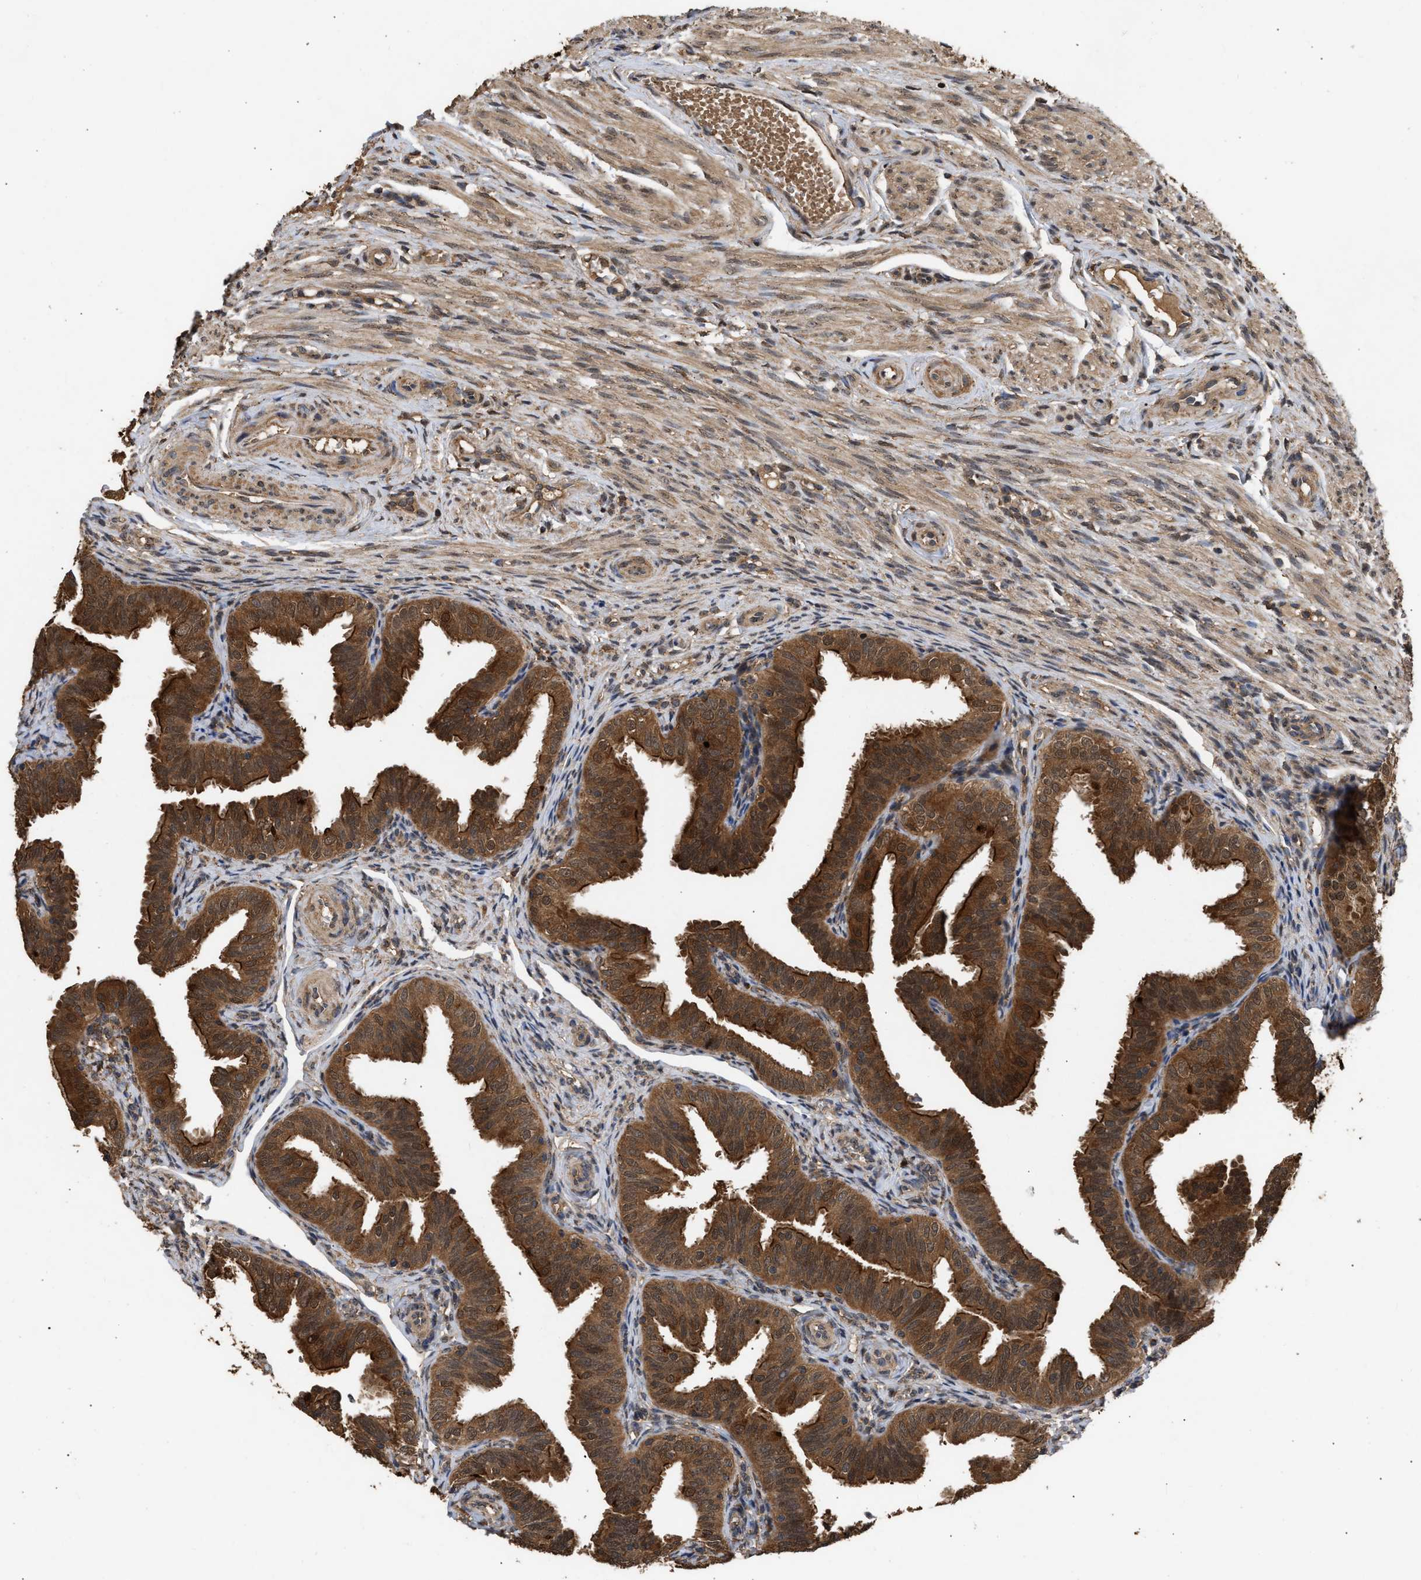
{"staining": {"intensity": "strong", "quantity": ">75%", "location": "cytoplasmic/membranous,nuclear"}, "tissue": "fallopian tube", "cell_type": "Glandular cells", "image_type": "normal", "snomed": [{"axis": "morphology", "description": "Normal tissue, NOS"}, {"axis": "topography", "description": "Fallopian tube"}], "caption": "The immunohistochemical stain labels strong cytoplasmic/membranous,nuclear staining in glandular cells of benign fallopian tube.", "gene": "FITM1", "patient": {"sex": "female", "age": 35}}